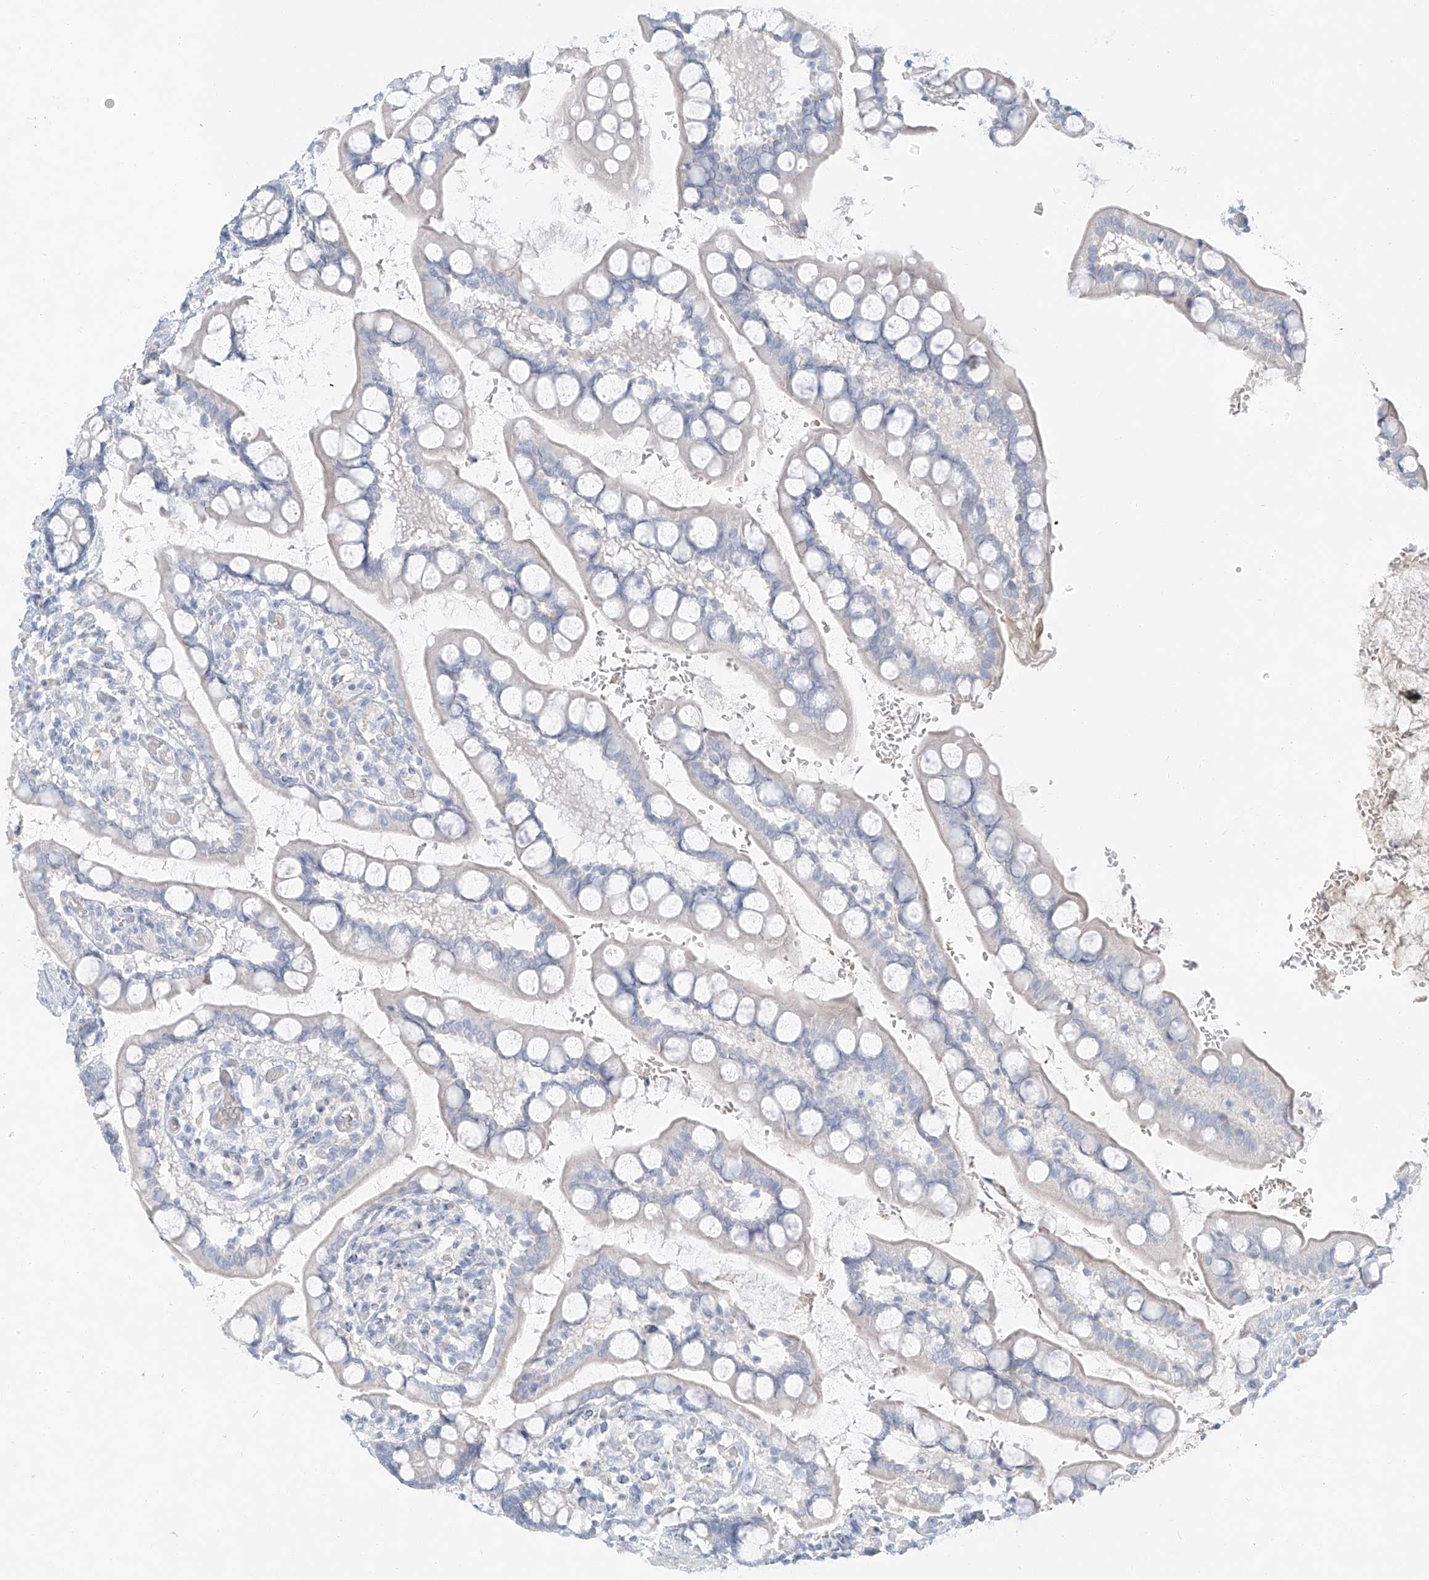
{"staining": {"intensity": "negative", "quantity": "none", "location": "none"}, "tissue": "small intestine", "cell_type": "Glandular cells", "image_type": "normal", "snomed": [{"axis": "morphology", "description": "Normal tissue, NOS"}, {"axis": "topography", "description": "Small intestine"}], "caption": "This is a histopathology image of IHC staining of unremarkable small intestine, which shows no staining in glandular cells.", "gene": "PGC", "patient": {"sex": "male", "age": 52}}